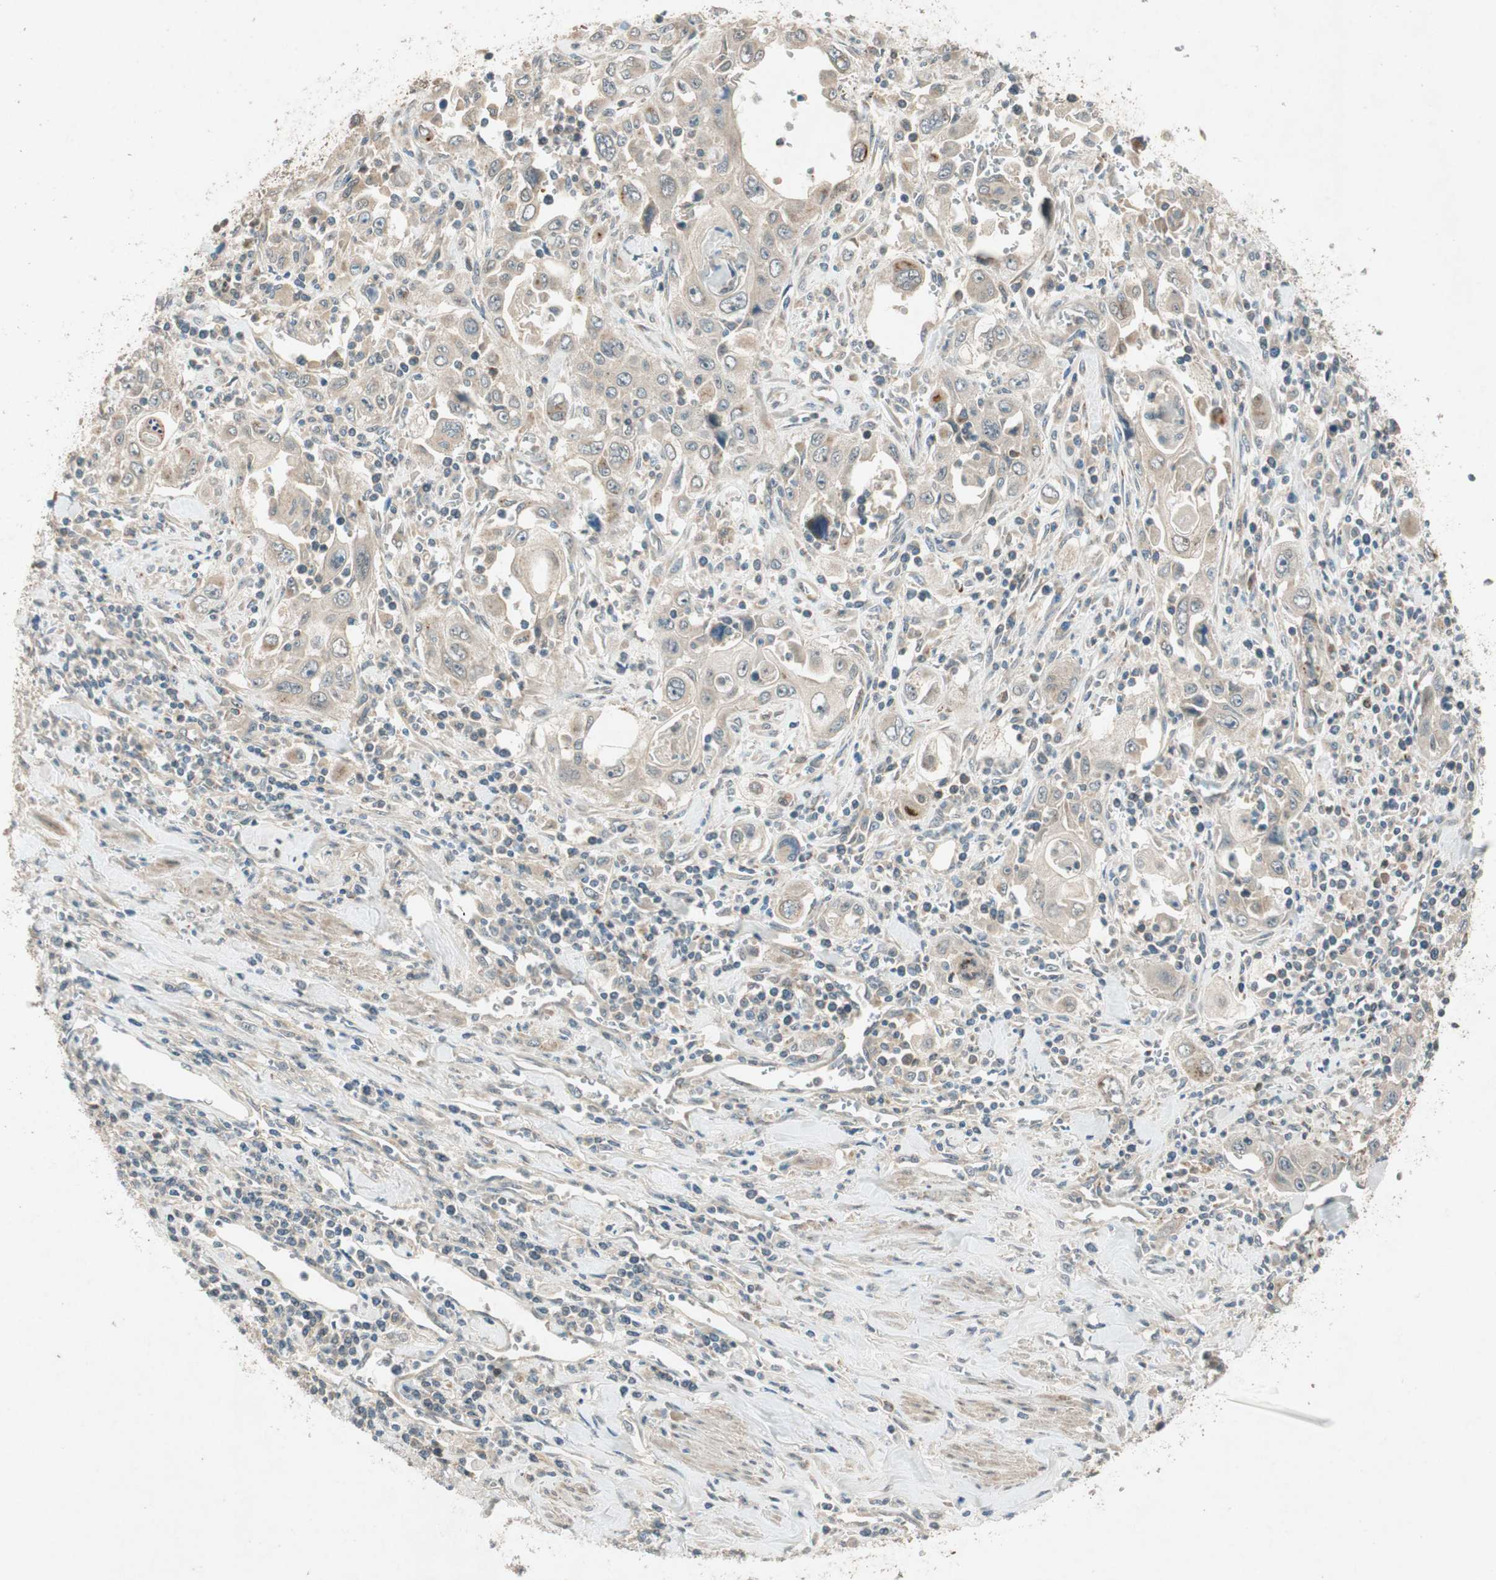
{"staining": {"intensity": "moderate", "quantity": ">75%", "location": "cytoplasmic/membranous"}, "tissue": "pancreatic cancer", "cell_type": "Tumor cells", "image_type": "cancer", "snomed": [{"axis": "morphology", "description": "Adenocarcinoma, NOS"}, {"axis": "topography", "description": "Pancreas"}], "caption": "Moderate cytoplasmic/membranous protein staining is appreciated in approximately >75% of tumor cells in adenocarcinoma (pancreatic). The protein of interest is shown in brown color, while the nuclei are stained blue.", "gene": "NCLN", "patient": {"sex": "male", "age": 70}}